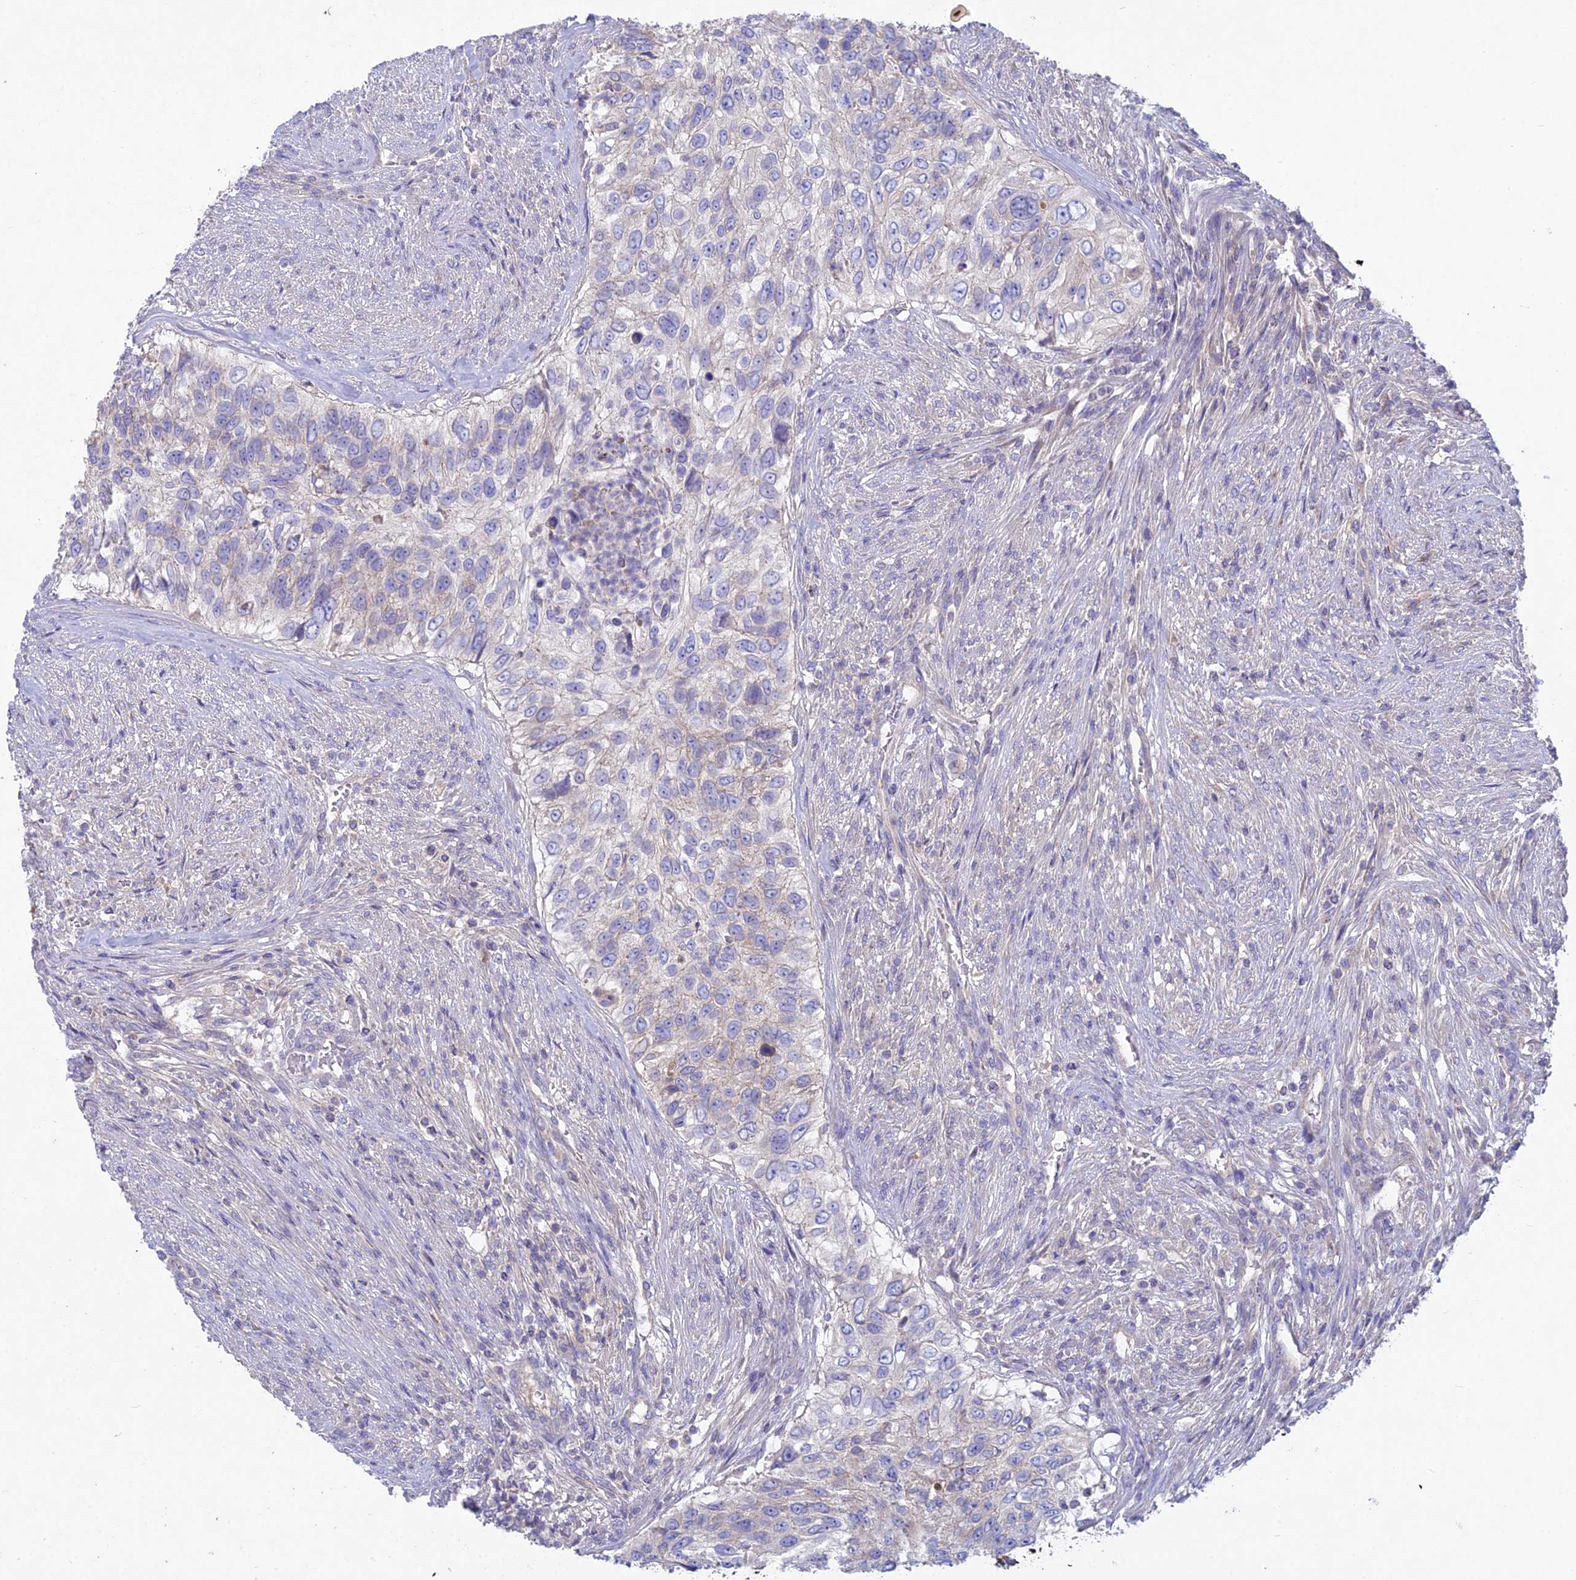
{"staining": {"intensity": "negative", "quantity": "none", "location": "none"}, "tissue": "urothelial cancer", "cell_type": "Tumor cells", "image_type": "cancer", "snomed": [{"axis": "morphology", "description": "Urothelial carcinoma, High grade"}, {"axis": "topography", "description": "Urinary bladder"}], "caption": "An immunohistochemistry micrograph of urothelial cancer is shown. There is no staining in tumor cells of urothelial cancer.", "gene": "PZP", "patient": {"sex": "female", "age": 60}}